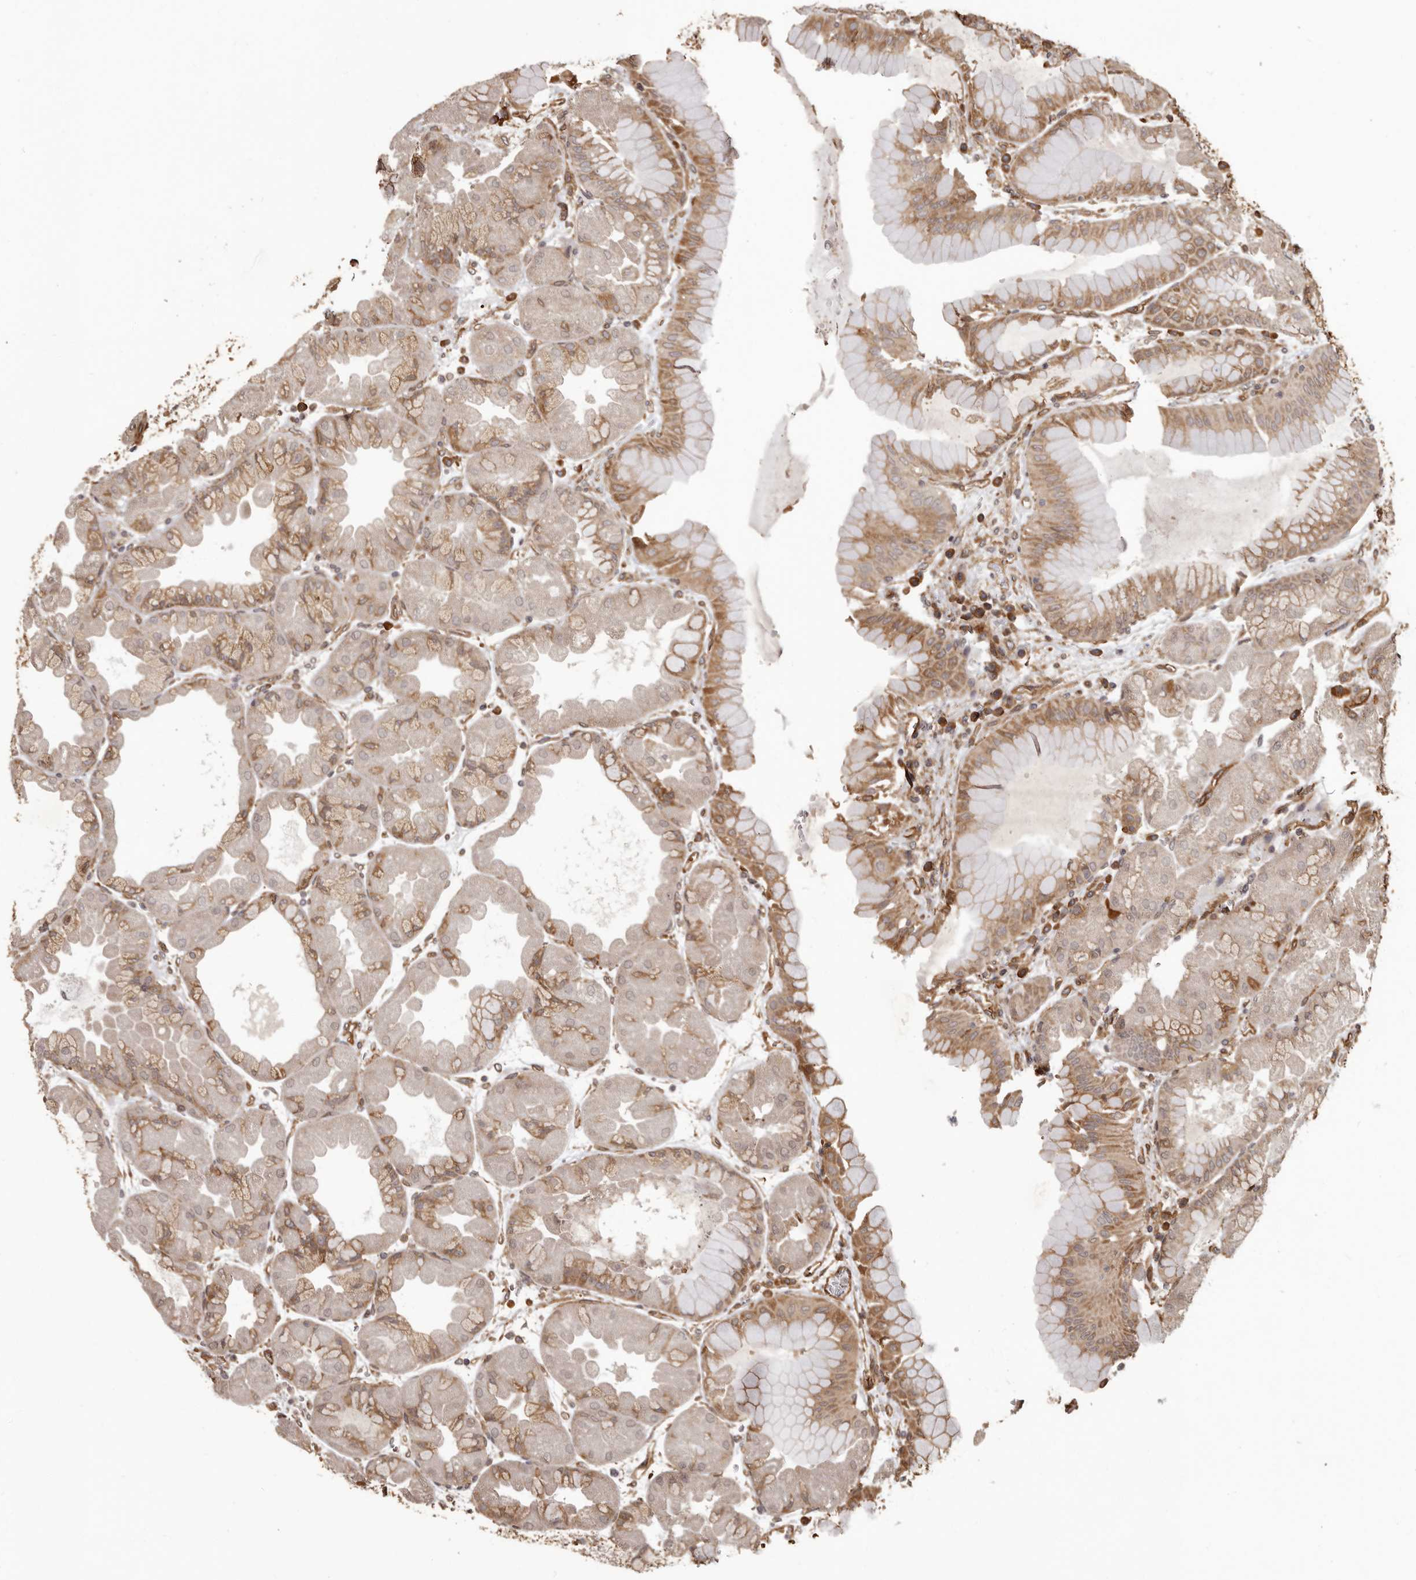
{"staining": {"intensity": "moderate", "quantity": ">75%", "location": "cytoplasmic/membranous"}, "tissue": "stomach", "cell_type": "Glandular cells", "image_type": "normal", "snomed": [{"axis": "morphology", "description": "Normal tissue, NOS"}, {"axis": "topography", "description": "Stomach, upper"}], "caption": "This histopathology image shows IHC staining of benign stomach, with medium moderate cytoplasmic/membranous staining in approximately >75% of glandular cells.", "gene": "SLITRK6", "patient": {"sex": "male", "age": 47}}